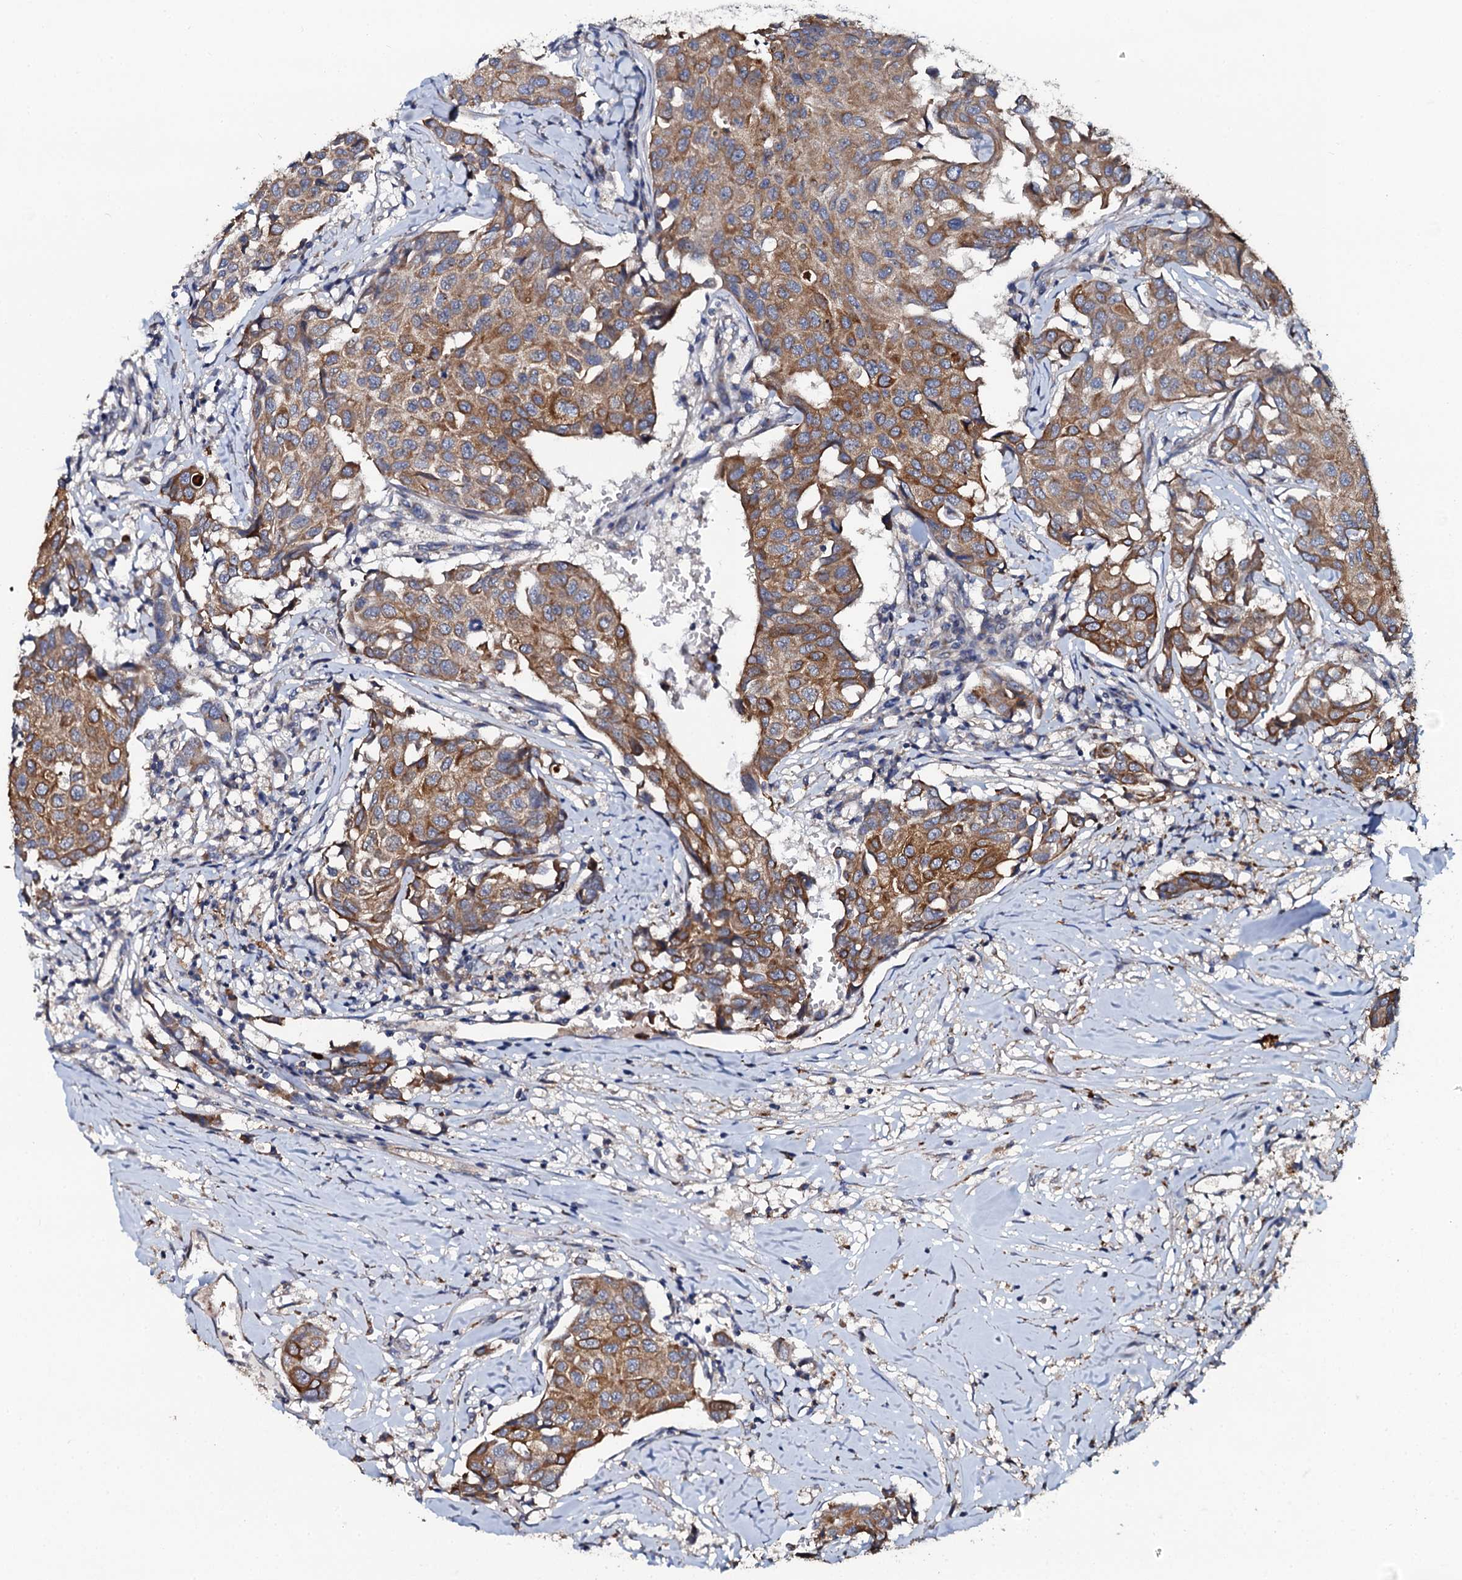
{"staining": {"intensity": "moderate", "quantity": ">75%", "location": "cytoplasmic/membranous"}, "tissue": "breast cancer", "cell_type": "Tumor cells", "image_type": "cancer", "snomed": [{"axis": "morphology", "description": "Duct carcinoma"}, {"axis": "topography", "description": "Breast"}], "caption": "IHC of human breast infiltrating ductal carcinoma demonstrates medium levels of moderate cytoplasmic/membranous staining in about >75% of tumor cells. (DAB (3,3'-diaminobenzidine) = brown stain, brightfield microscopy at high magnification).", "gene": "GLCE", "patient": {"sex": "female", "age": 80}}